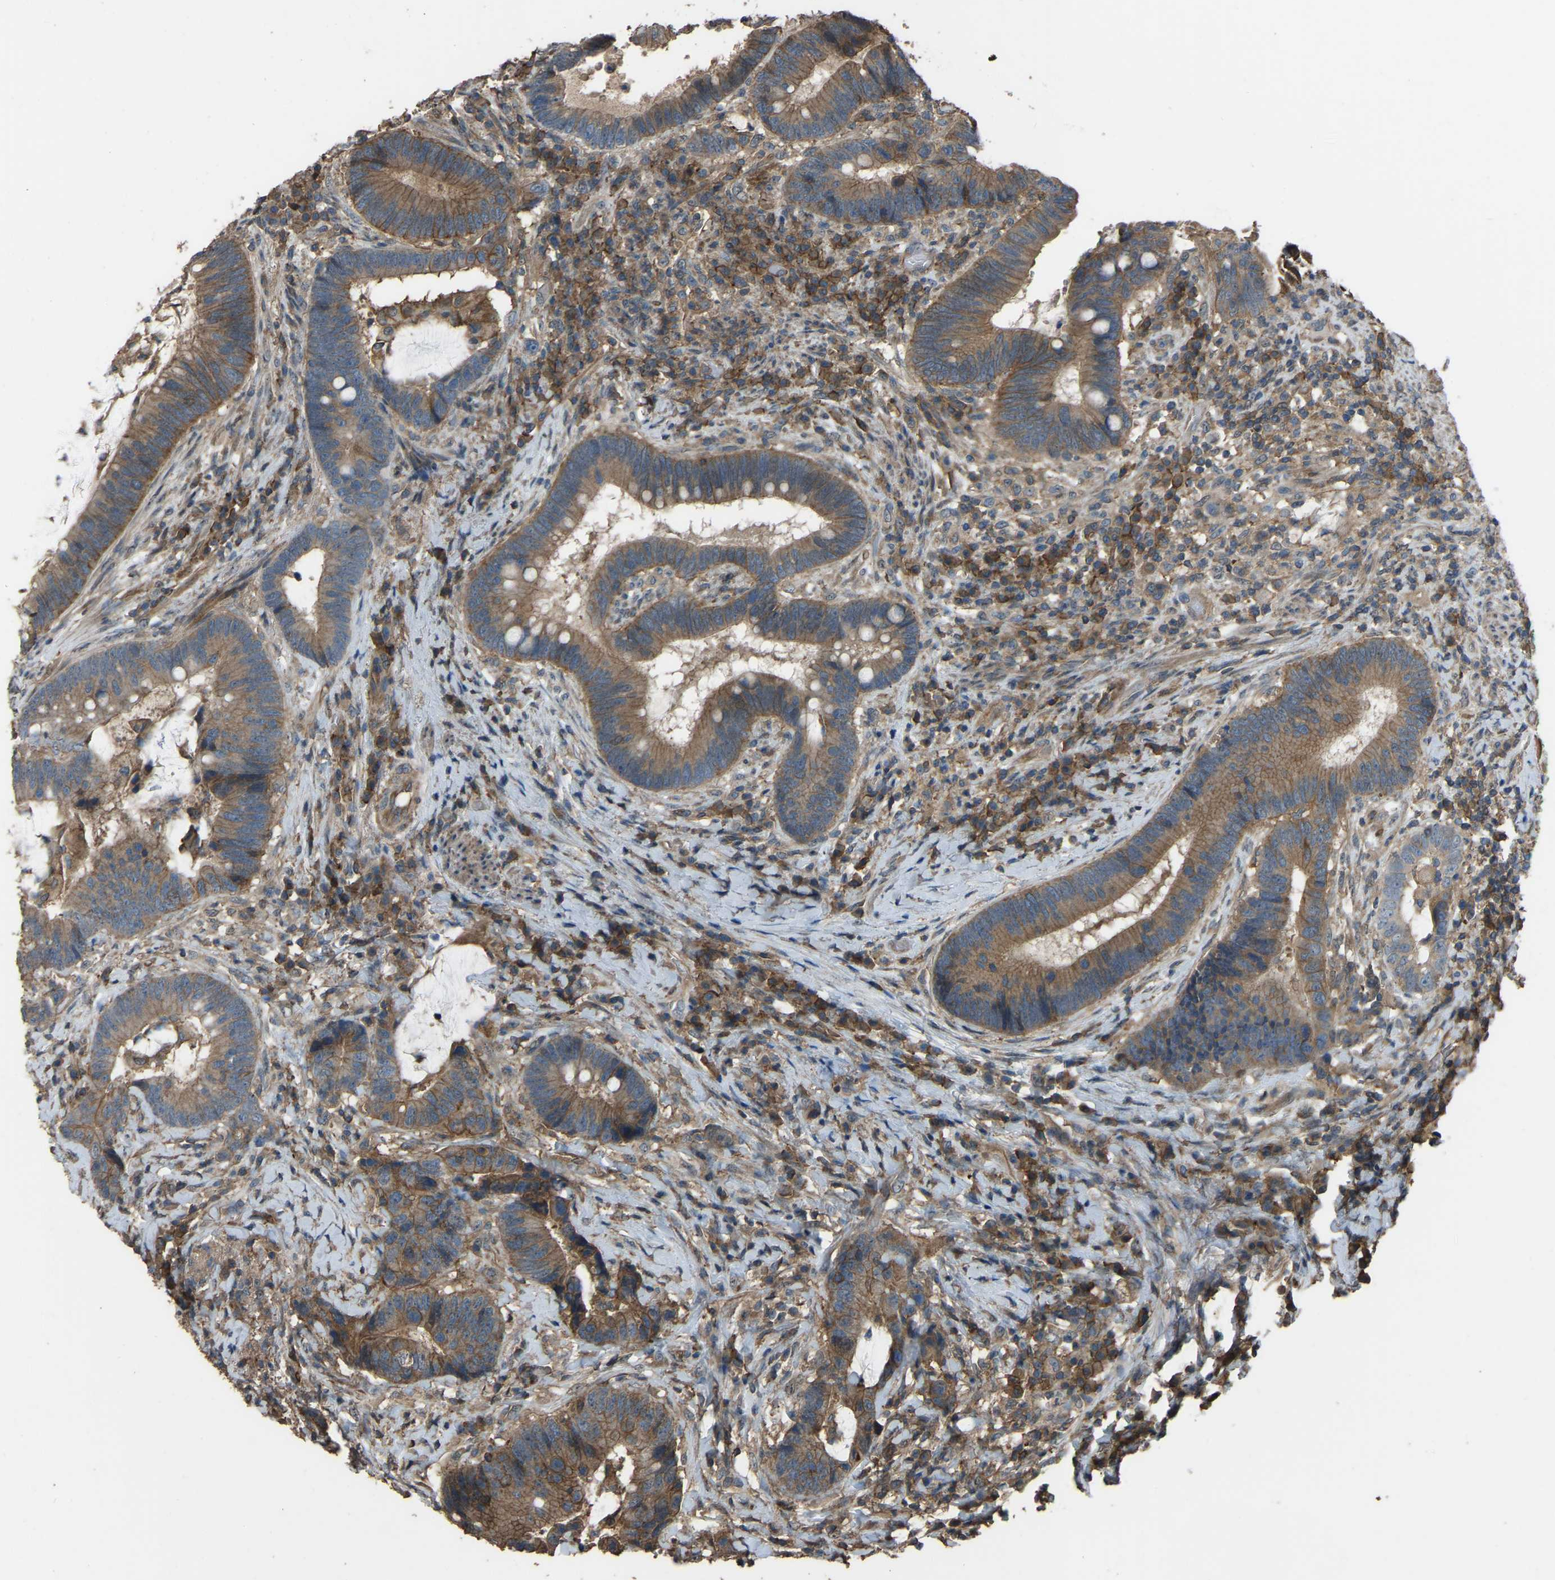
{"staining": {"intensity": "moderate", "quantity": ">75%", "location": "cytoplasmic/membranous"}, "tissue": "colorectal cancer", "cell_type": "Tumor cells", "image_type": "cancer", "snomed": [{"axis": "morphology", "description": "Adenocarcinoma, NOS"}, {"axis": "topography", "description": "Rectum"}, {"axis": "topography", "description": "Anal"}], "caption": "This image demonstrates immunohistochemistry (IHC) staining of adenocarcinoma (colorectal), with medium moderate cytoplasmic/membranous positivity in approximately >75% of tumor cells.", "gene": "SLC4A2", "patient": {"sex": "female", "age": 89}}